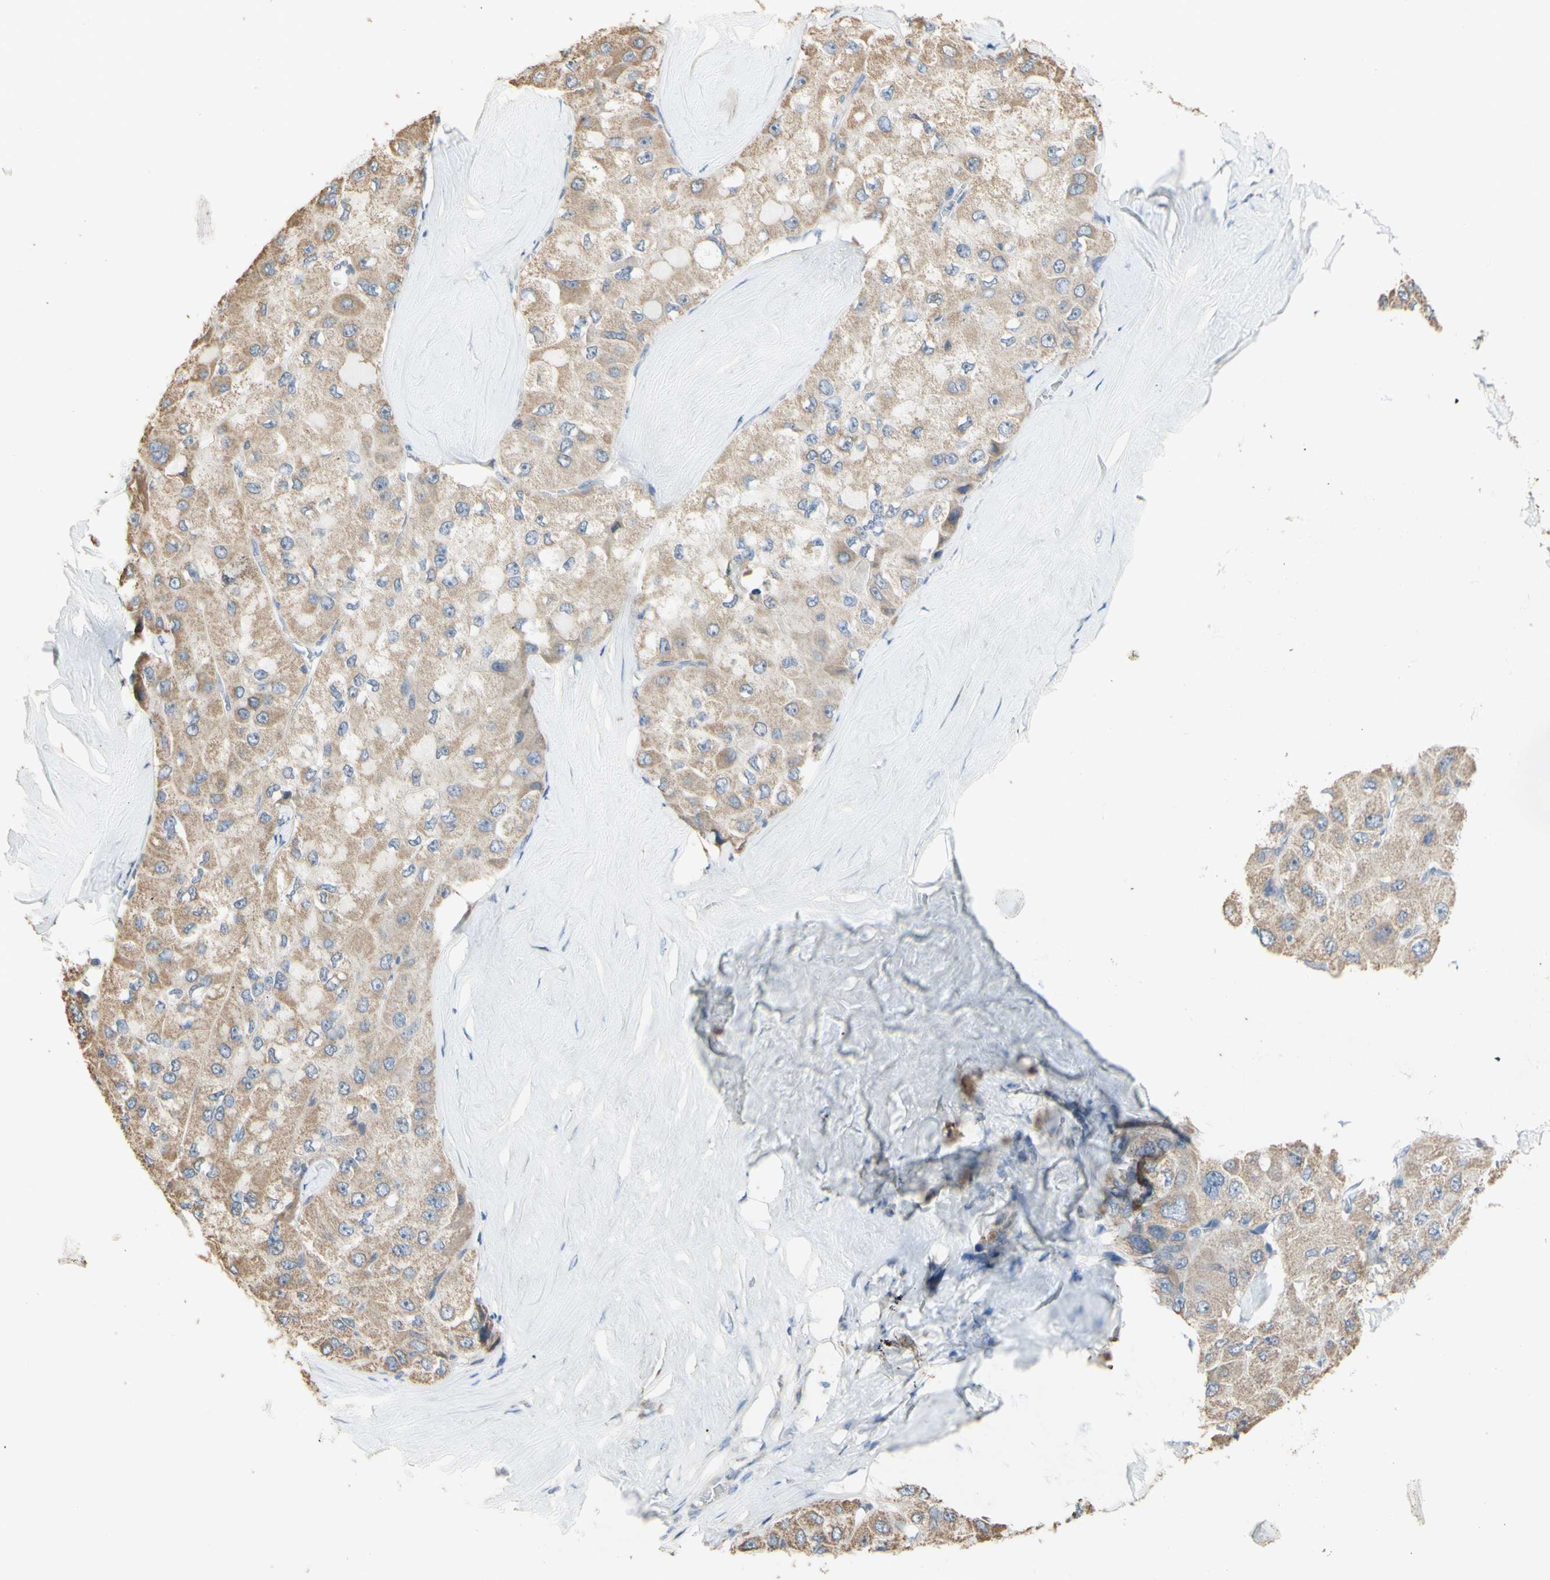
{"staining": {"intensity": "moderate", "quantity": ">75%", "location": "cytoplasmic/membranous"}, "tissue": "liver cancer", "cell_type": "Tumor cells", "image_type": "cancer", "snomed": [{"axis": "morphology", "description": "Carcinoma, Hepatocellular, NOS"}, {"axis": "topography", "description": "Liver"}], "caption": "Liver cancer was stained to show a protein in brown. There is medium levels of moderate cytoplasmic/membranous expression in approximately >75% of tumor cells.", "gene": "PTGIS", "patient": {"sex": "male", "age": 80}}